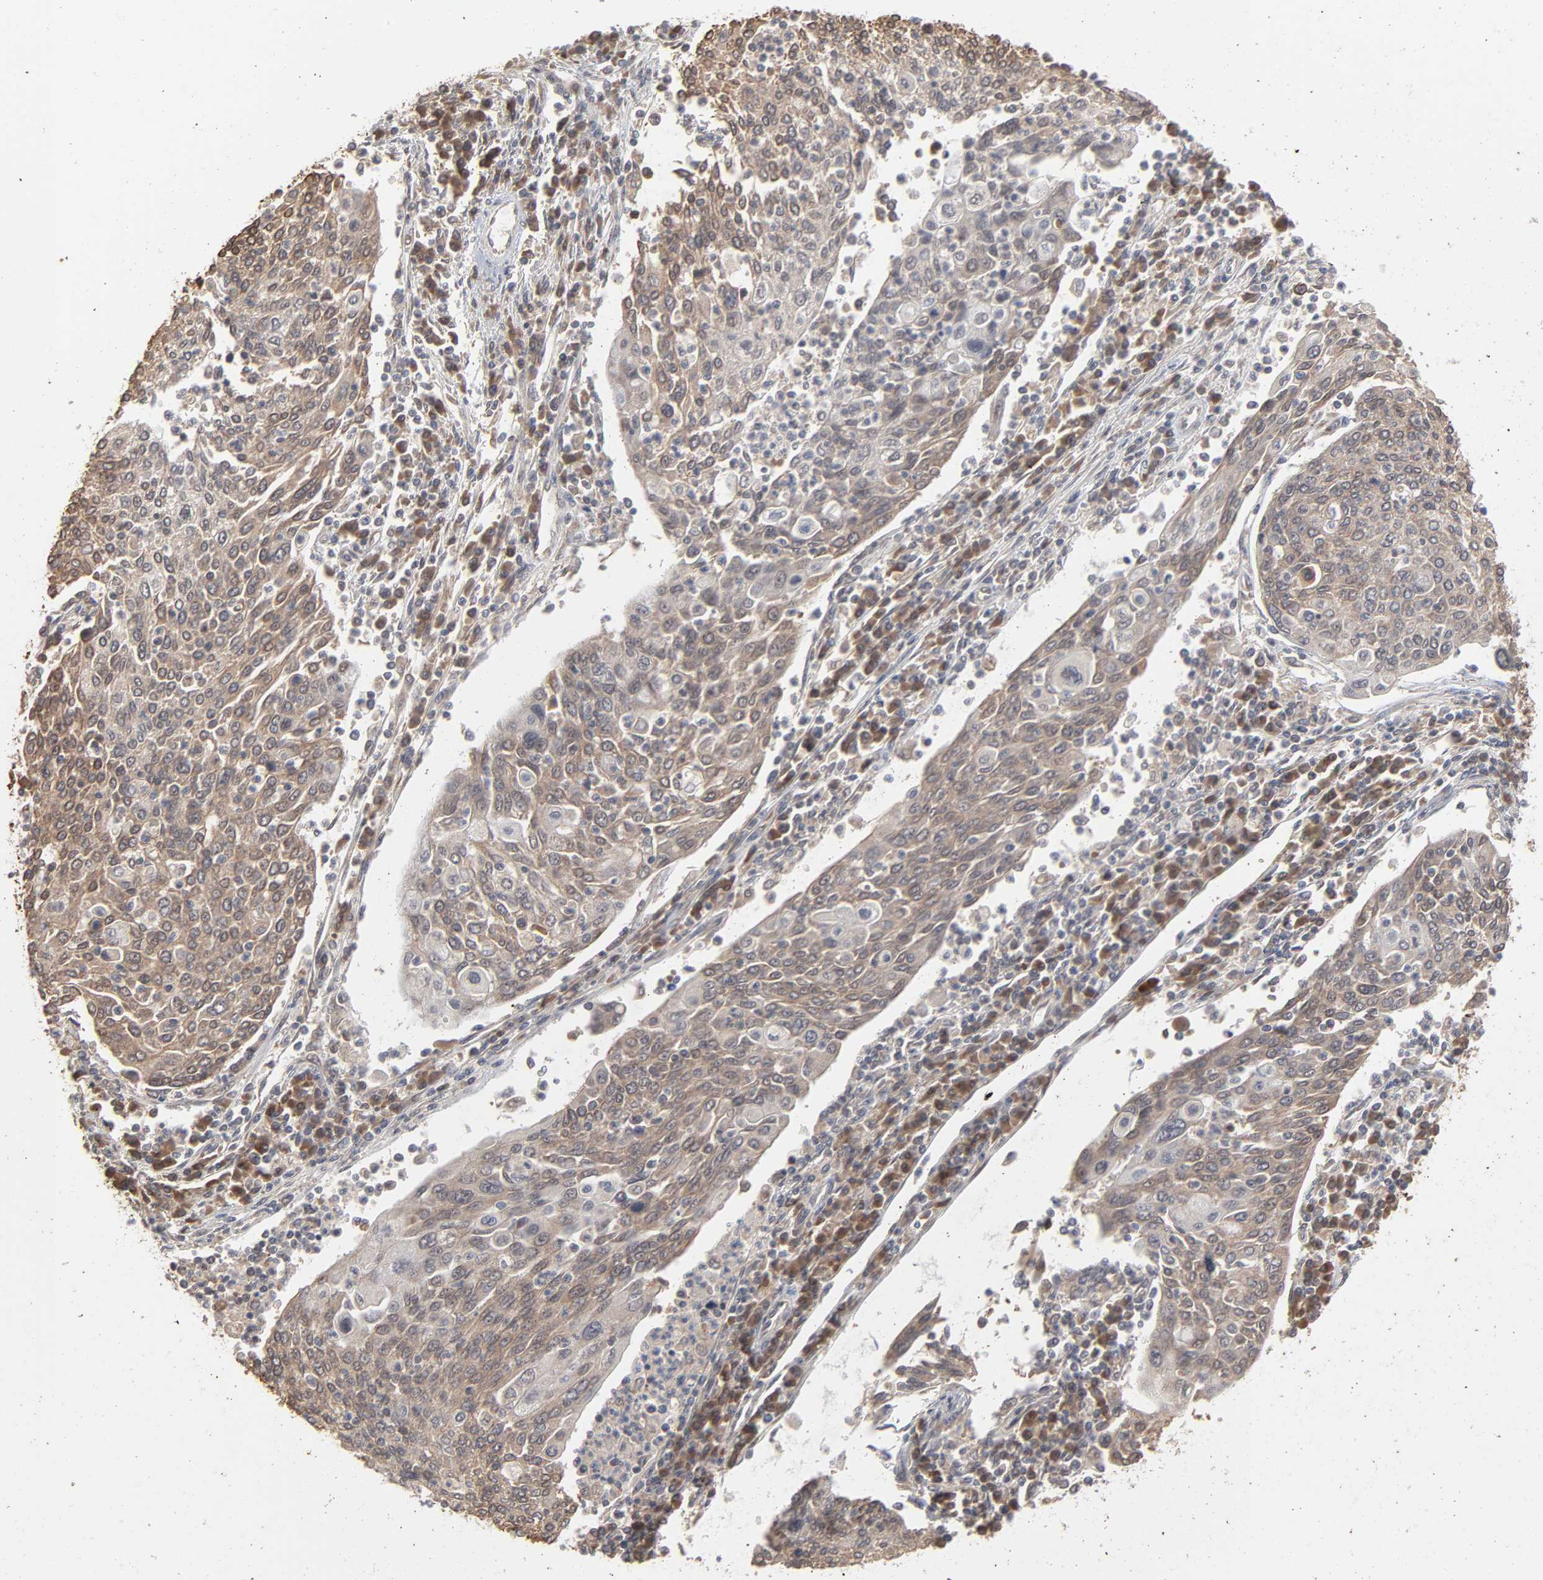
{"staining": {"intensity": "weak", "quantity": ">75%", "location": "cytoplasmic/membranous"}, "tissue": "cervical cancer", "cell_type": "Tumor cells", "image_type": "cancer", "snomed": [{"axis": "morphology", "description": "Squamous cell carcinoma, NOS"}, {"axis": "topography", "description": "Cervix"}], "caption": "Immunohistochemistry (IHC) staining of cervical squamous cell carcinoma, which reveals low levels of weak cytoplasmic/membranous staining in approximately >75% of tumor cells indicating weak cytoplasmic/membranous protein expression. The staining was performed using DAB (brown) for protein detection and nuclei were counterstained in hematoxylin (blue).", "gene": "SCFD1", "patient": {"sex": "female", "age": 40}}